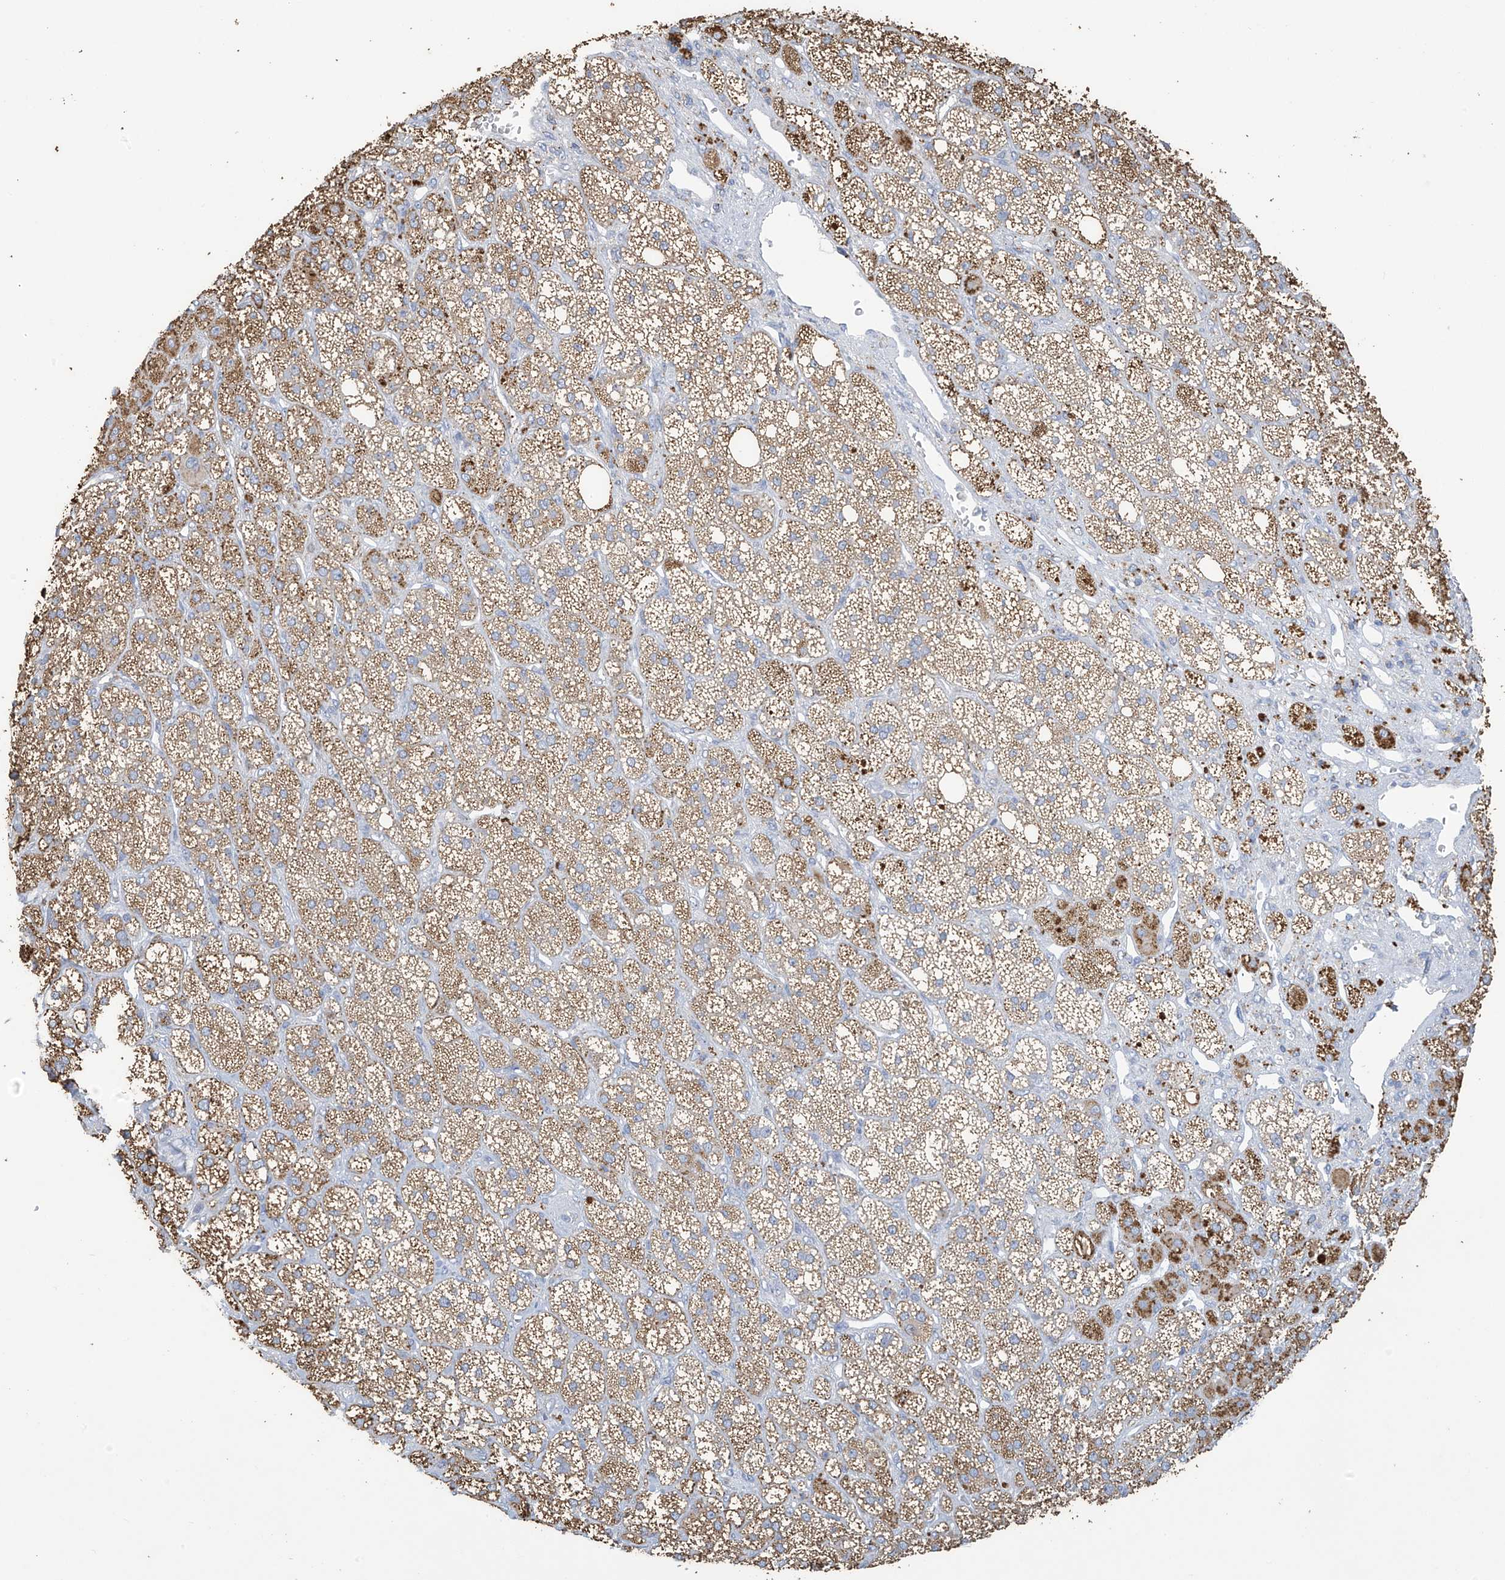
{"staining": {"intensity": "moderate", "quantity": ">75%", "location": "cytoplasmic/membranous"}, "tissue": "adrenal gland", "cell_type": "Glandular cells", "image_type": "normal", "snomed": [{"axis": "morphology", "description": "Normal tissue, NOS"}, {"axis": "topography", "description": "Adrenal gland"}], "caption": "Immunohistochemical staining of benign adrenal gland shows >75% levels of moderate cytoplasmic/membranous protein positivity in approximately >75% of glandular cells. (Stains: DAB (3,3'-diaminobenzidine) in brown, nuclei in blue, Microscopy: brightfield microscopy at high magnification).", "gene": "OGT", "patient": {"sex": "male", "age": 61}}